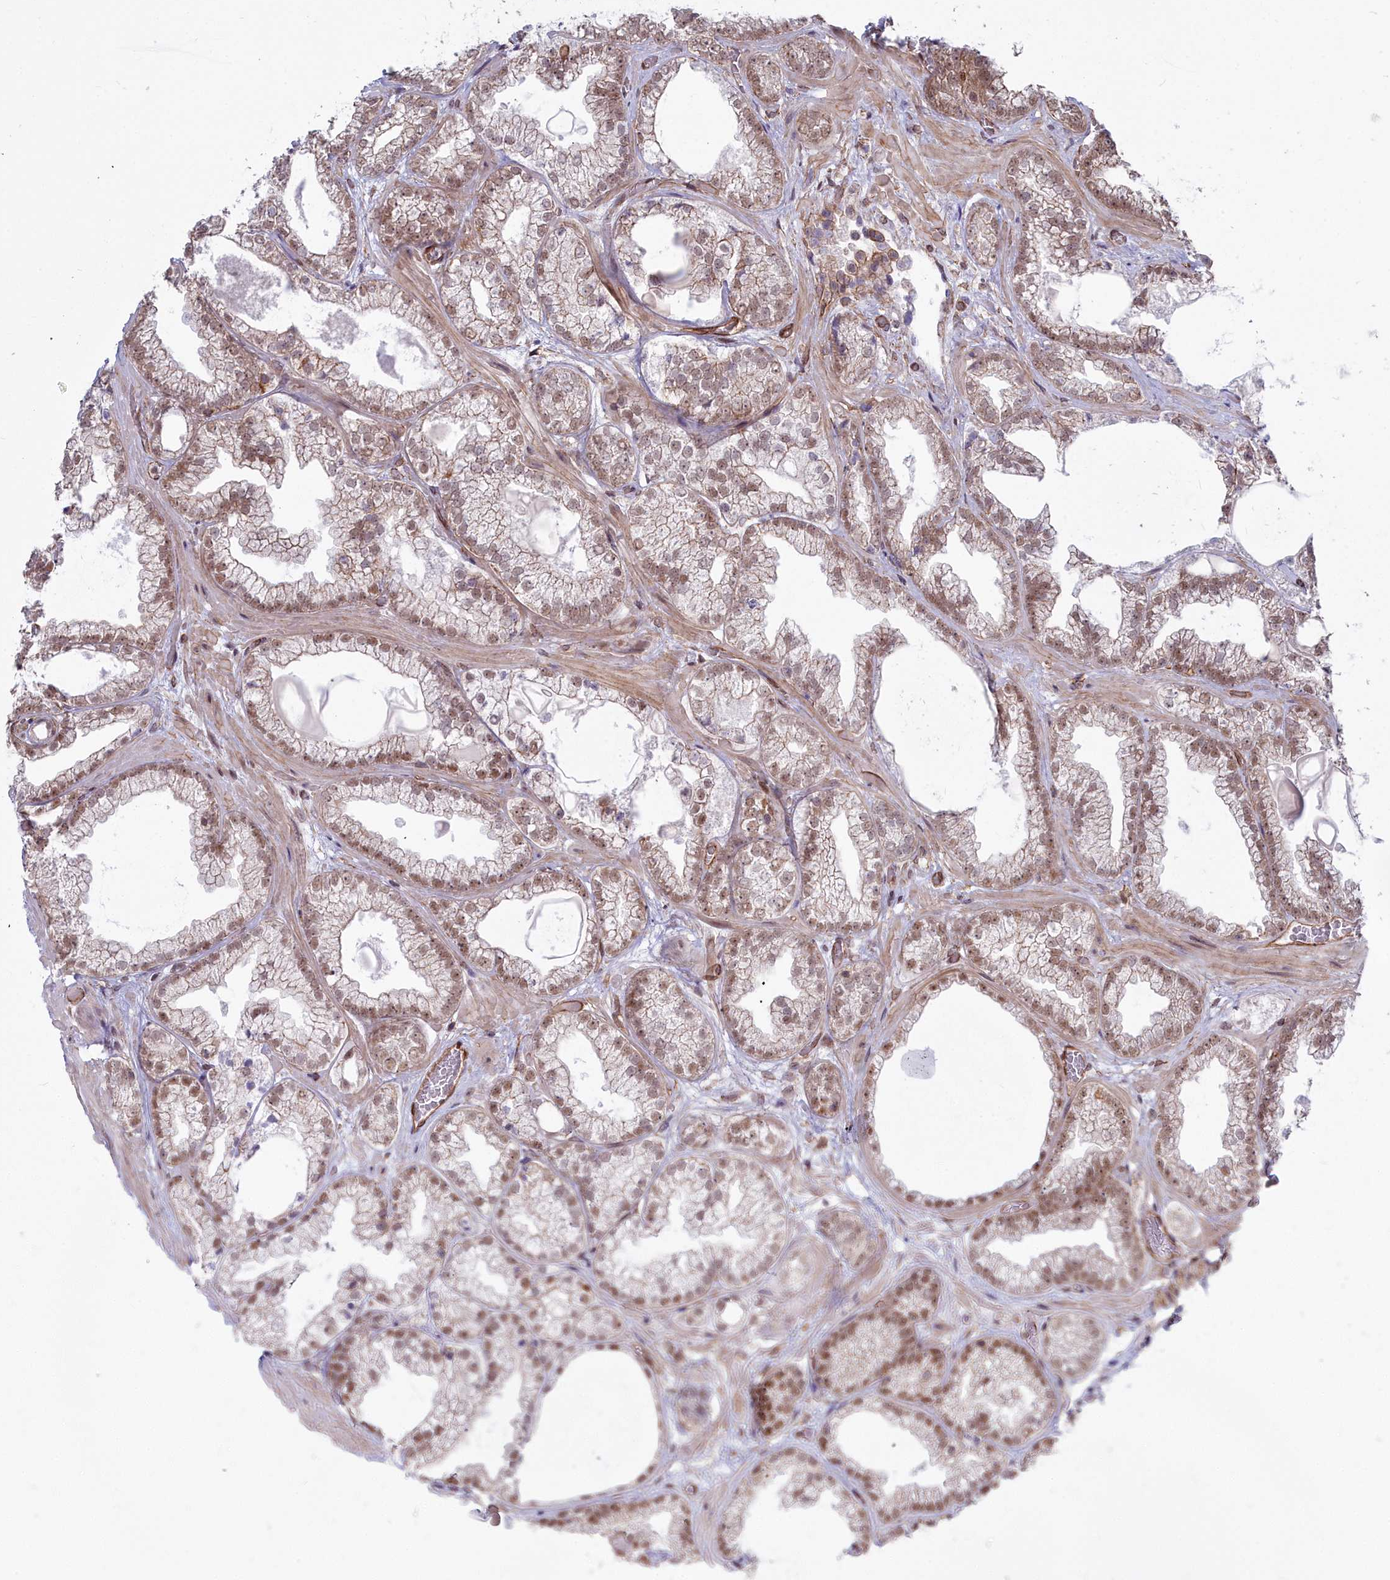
{"staining": {"intensity": "moderate", "quantity": ">75%", "location": "nuclear"}, "tissue": "prostate cancer", "cell_type": "Tumor cells", "image_type": "cancer", "snomed": [{"axis": "morphology", "description": "Adenocarcinoma, Low grade"}, {"axis": "topography", "description": "Prostate"}], "caption": "This is an image of immunohistochemistry (IHC) staining of prostate cancer (low-grade adenocarcinoma), which shows moderate staining in the nuclear of tumor cells.", "gene": "YJU2", "patient": {"sex": "male", "age": 57}}